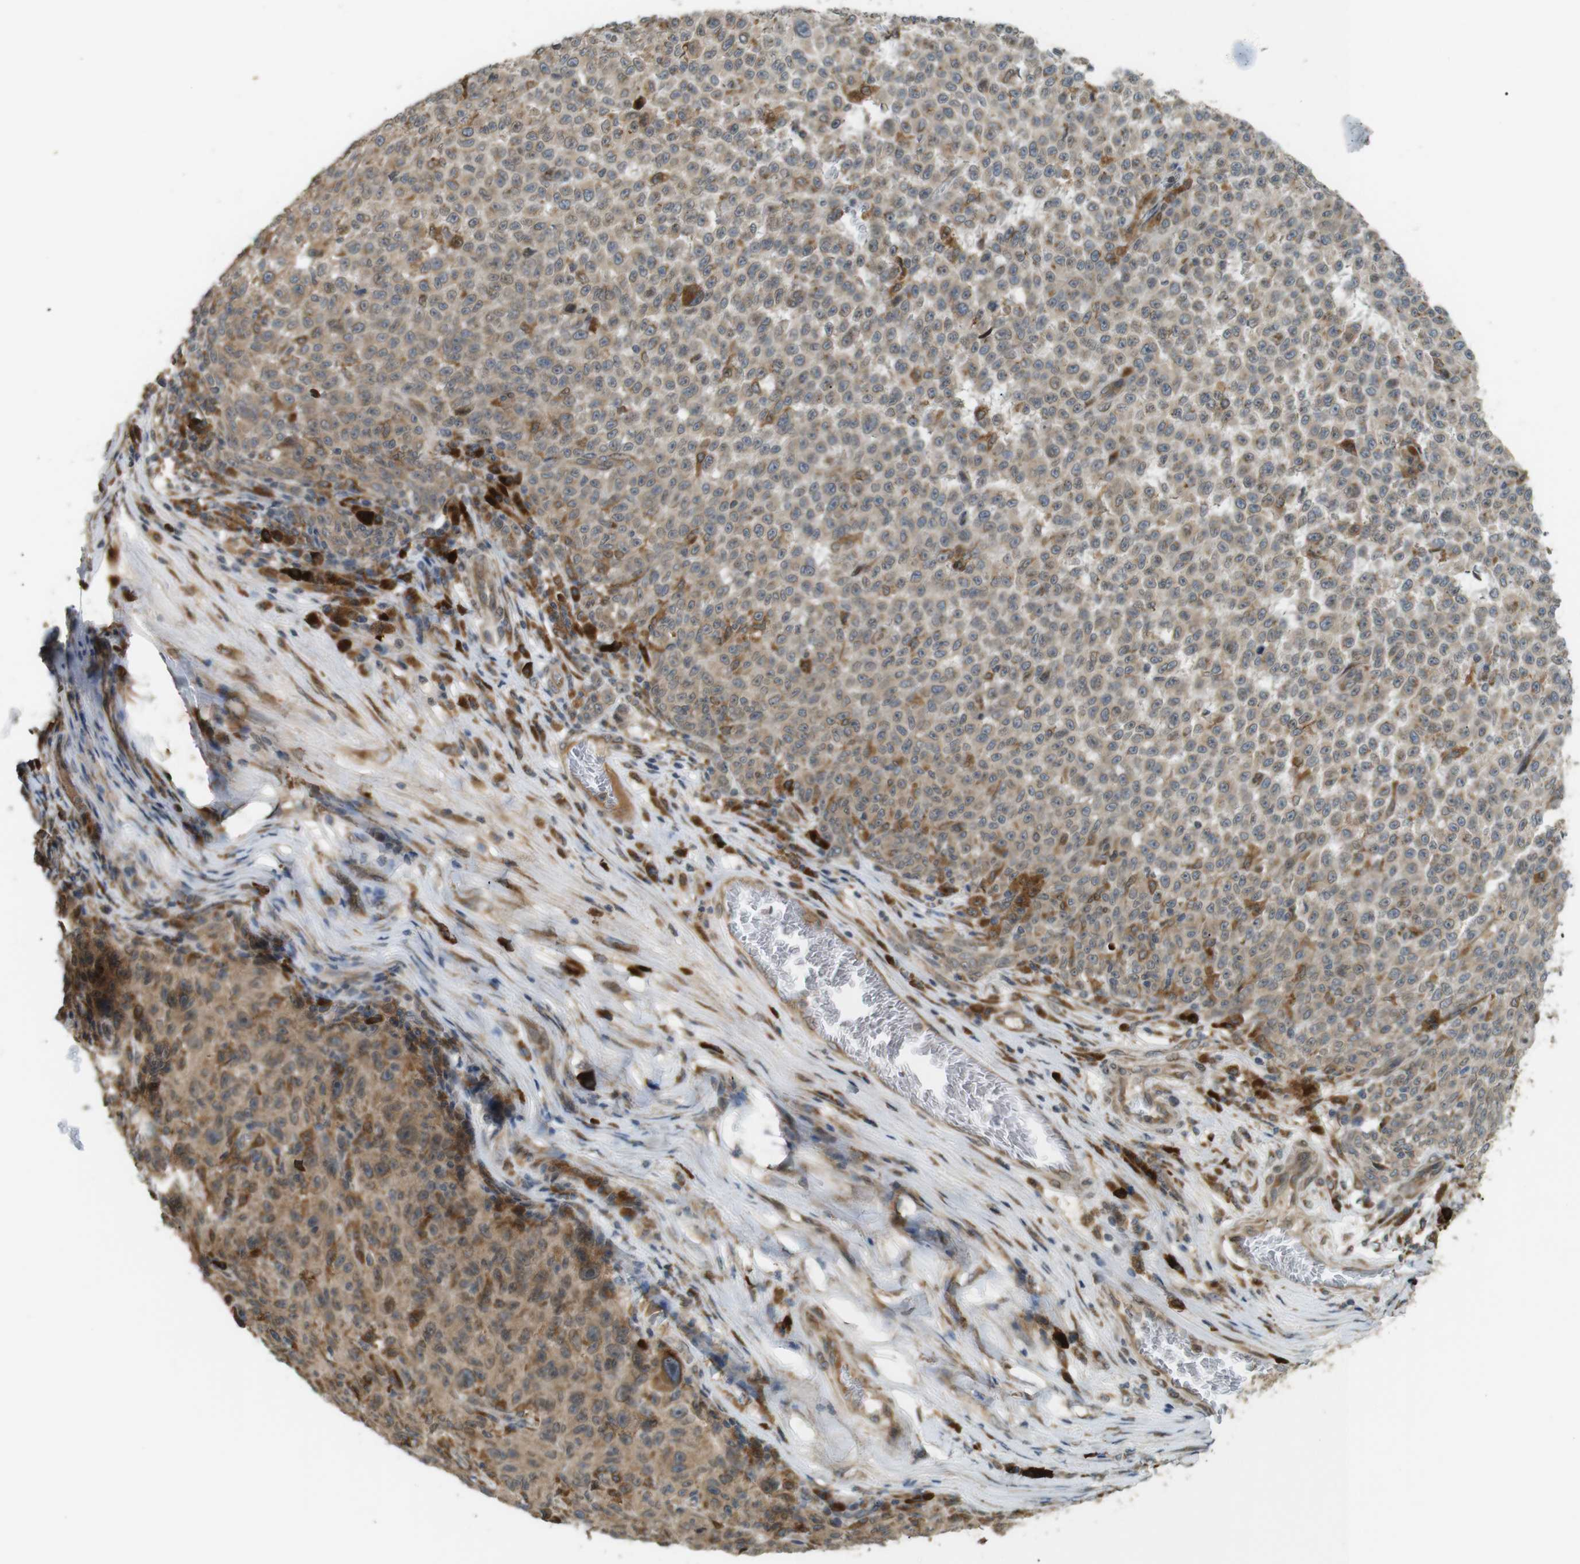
{"staining": {"intensity": "moderate", "quantity": "<25%", "location": "cytoplasmic/membranous"}, "tissue": "melanoma", "cell_type": "Tumor cells", "image_type": "cancer", "snomed": [{"axis": "morphology", "description": "Malignant melanoma, NOS"}, {"axis": "topography", "description": "Skin"}], "caption": "Immunohistochemical staining of malignant melanoma exhibits low levels of moderate cytoplasmic/membranous protein expression in approximately <25% of tumor cells. (DAB (3,3'-diaminobenzidine) = brown stain, brightfield microscopy at high magnification).", "gene": "TMED4", "patient": {"sex": "female", "age": 82}}